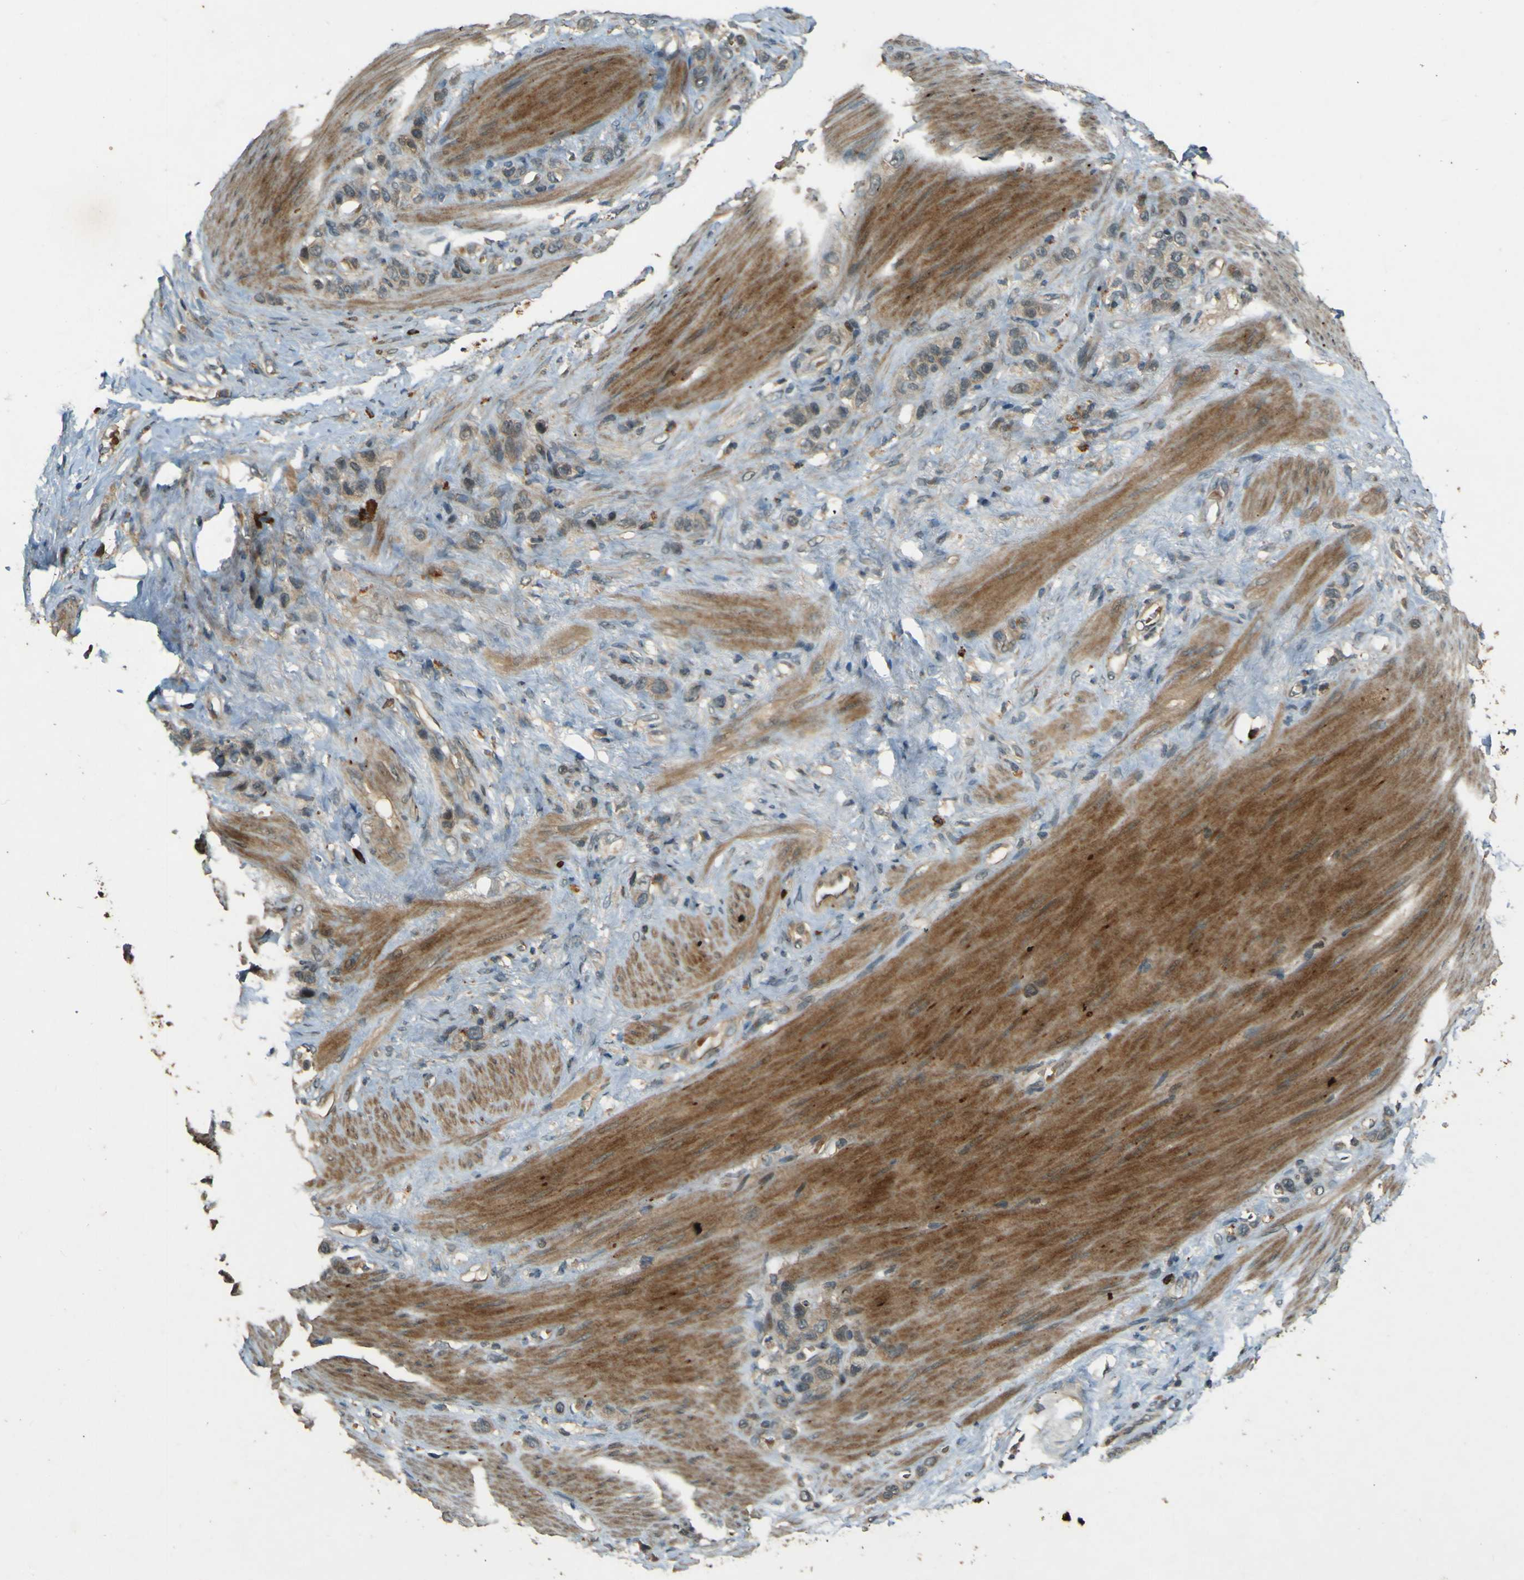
{"staining": {"intensity": "weak", "quantity": ">75%", "location": "cytoplasmic/membranous"}, "tissue": "stomach cancer", "cell_type": "Tumor cells", "image_type": "cancer", "snomed": [{"axis": "morphology", "description": "Adenocarcinoma, NOS"}, {"axis": "morphology", "description": "Adenocarcinoma, High grade"}, {"axis": "topography", "description": "Stomach, upper"}, {"axis": "topography", "description": "Stomach, lower"}], "caption": "Stomach adenocarcinoma (high-grade) stained for a protein exhibits weak cytoplasmic/membranous positivity in tumor cells. (Brightfield microscopy of DAB IHC at high magnification).", "gene": "MPDZ", "patient": {"sex": "female", "age": 65}}